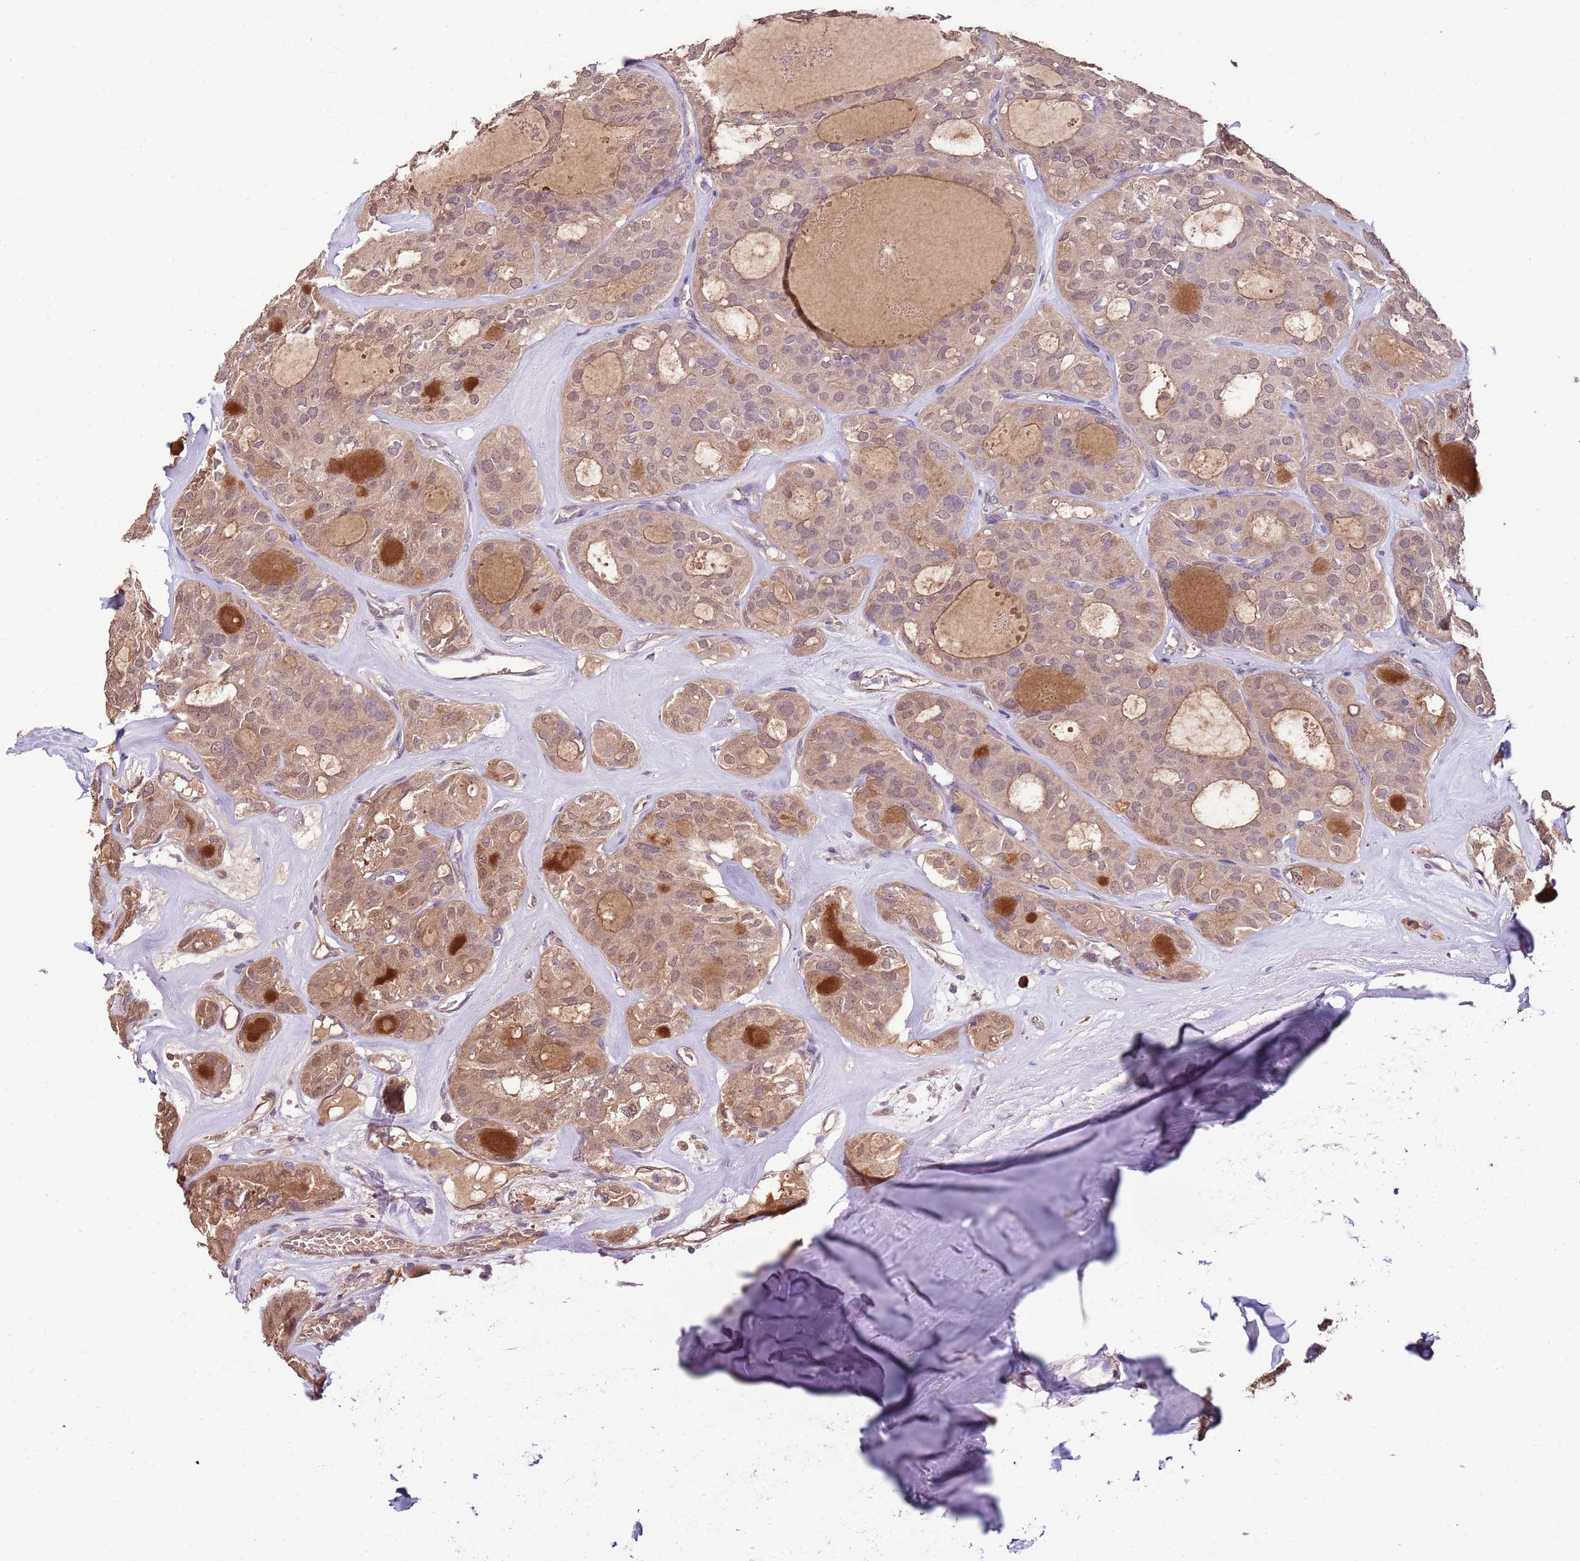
{"staining": {"intensity": "moderate", "quantity": ">75%", "location": "cytoplasmic/membranous,nuclear"}, "tissue": "thyroid cancer", "cell_type": "Tumor cells", "image_type": "cancer", "snomed": [{"axis": "morphology", "description": "Follicular adenoma carcinoma, NOS"}, {"axis": "topography", "description": "Thyroid gland"}], "caption": "Human thyroid cancer stained with a protein marker exhibits moderate staining in tumor cells.", "gene": "BBS5", "patient": {"sex": "male", "age": 75}}